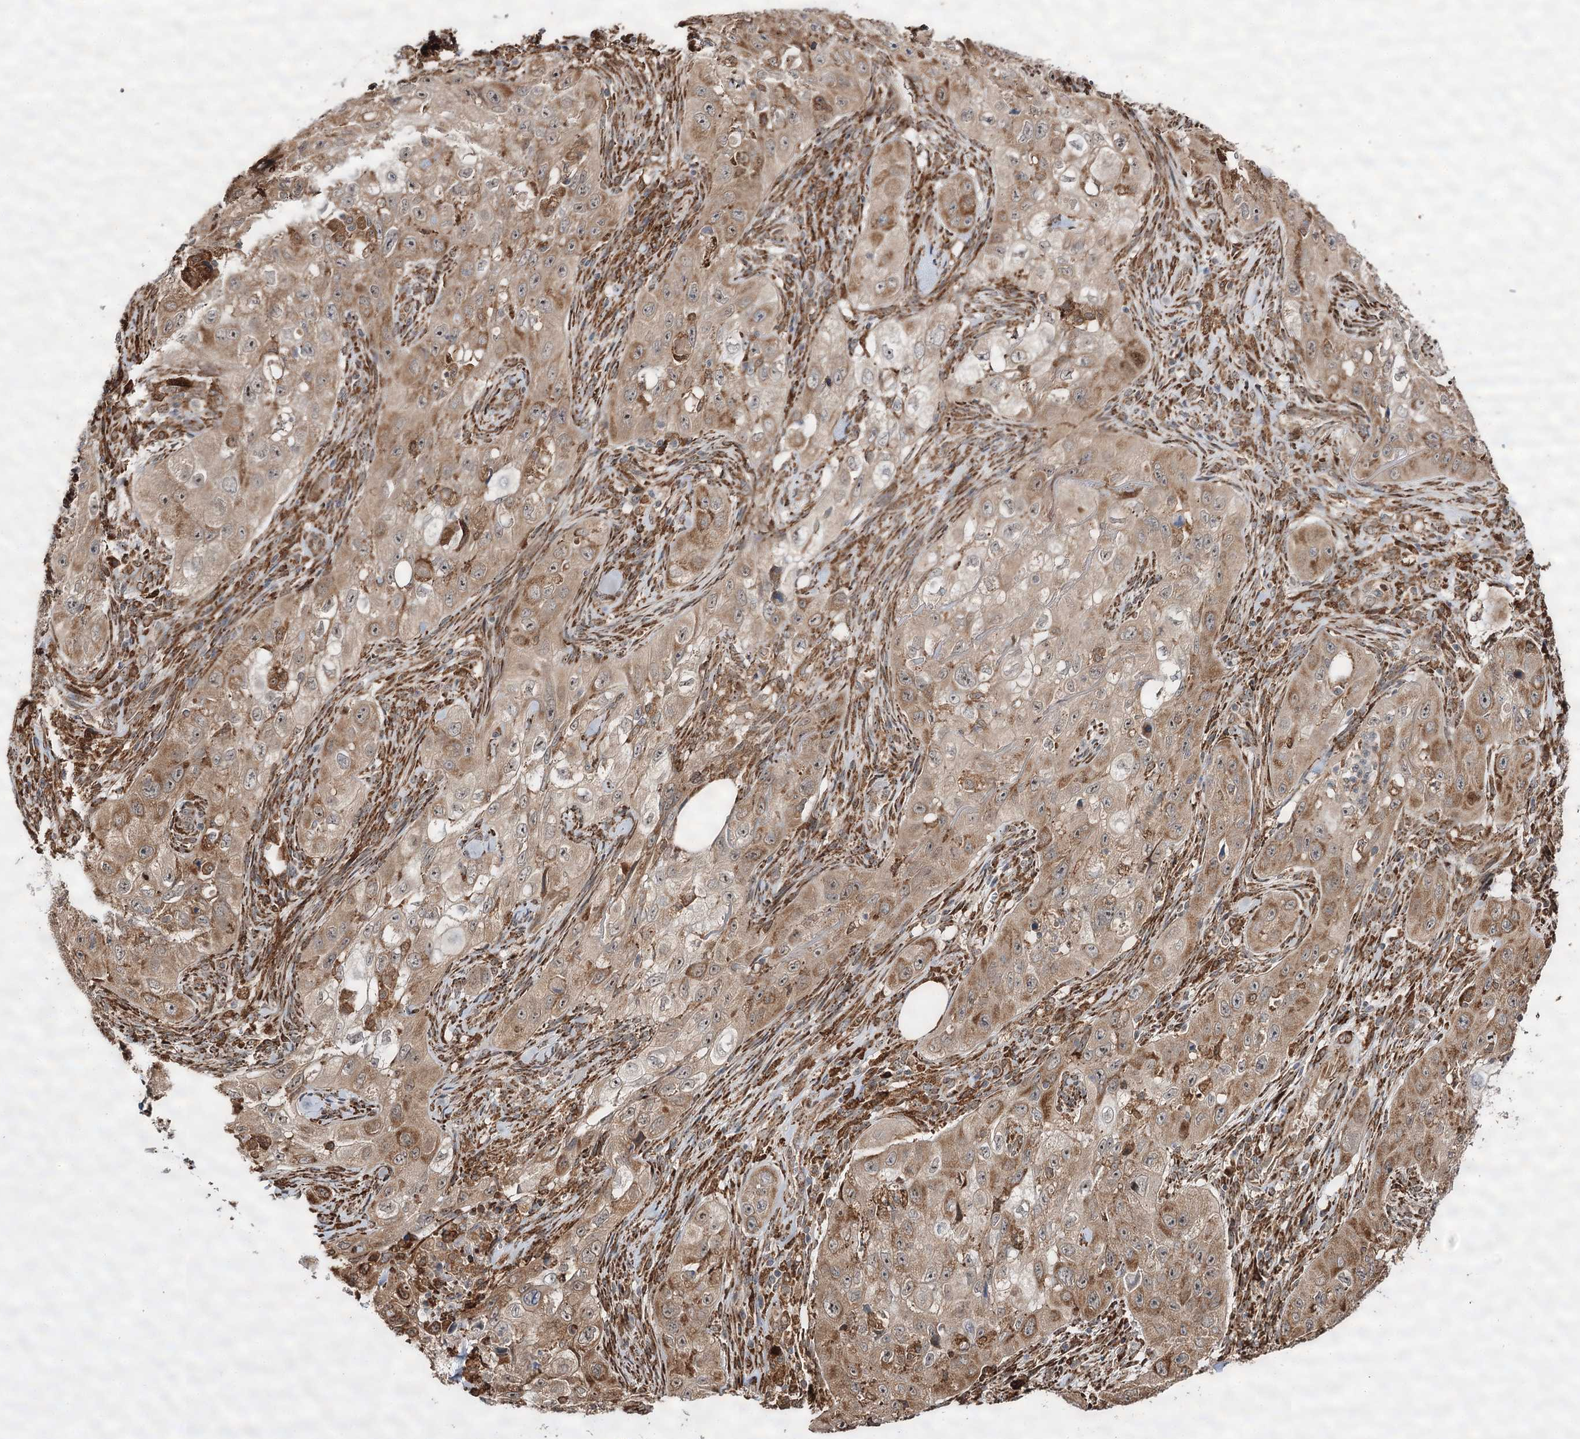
{"staining": {"intensity": "moderate", "quantity": ">75%", "location": "cytoplasmic/membranous"}, "tissue": "skin cancer", "cell_type": "Tumor cells", "image_type": "cancer", "snomed": [{"axis": "morphology", "description": "Squamous cell carcinoma, NOS"}, {"axis": "topography", "description": "Skin"}, {"axis": "topography", "description": "Subcutis"}], "caption": "Skin squamous cell carcinoma tissue displays moderate cytoplasmic/membranous expression in approximately >75% of tumor cells, visualized by immunohistochemistry. (DAB IHC with brightfield microscopy, high magnification).", "gene": "FANCL", "patient": {"sex": "male", "age": 73}}